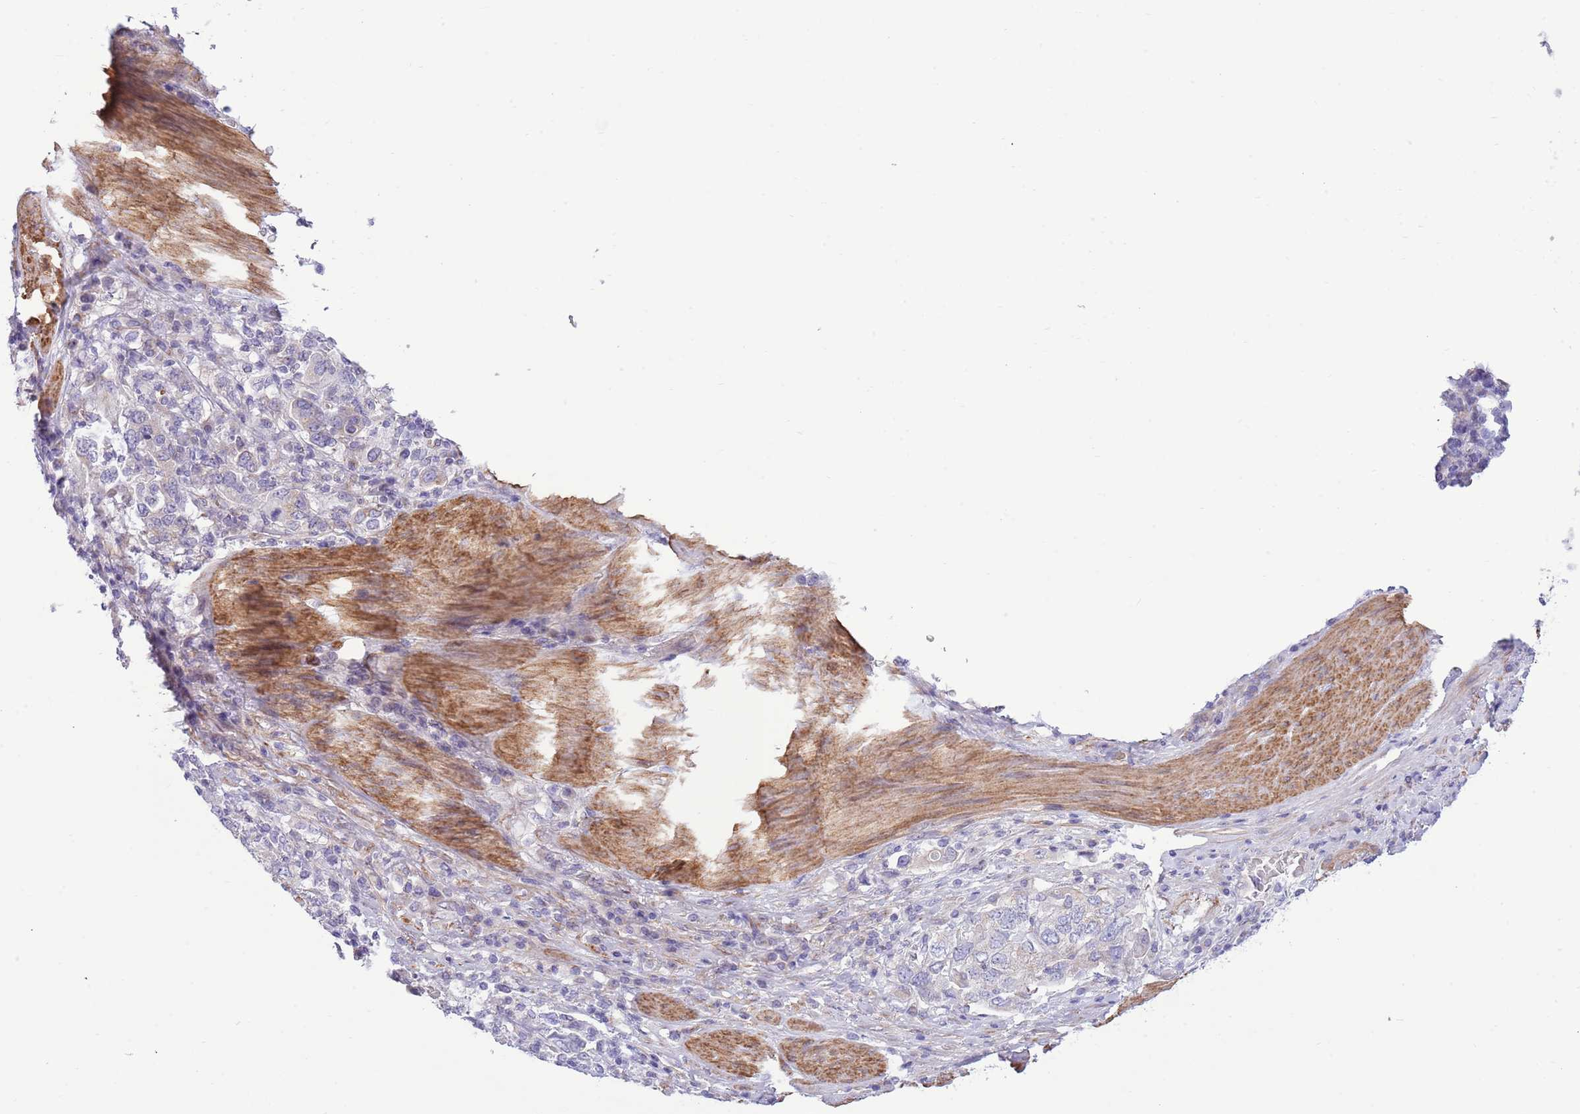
{"staining": {"intensity": "negative", "quantity": "none", "location": "none"}, "tissue": "stomach cancer", "cell_type": "Tumor cells", "image_type": "cancer", "snomed": [{"axis": "morphology", "description": "Adenocarcinoma, NOS"}, {"axis": "topography", "description": "Stomach, upper"}, {"axis": "topography", "description": "Stomach"}], "caption": "Immunohistochemical staining of adenocarcinoma (stomach) shows no significant positivity in tumor cells. The staining was performed using DAB (3,3'-diaminobenzidine) to visualize the protein expression in brown, while the nuclei were stained in blue with hematoxylin (Magnification: 20x).", "gene": "ZC4H2", "patient": {"sex": "male", "age": 62}}